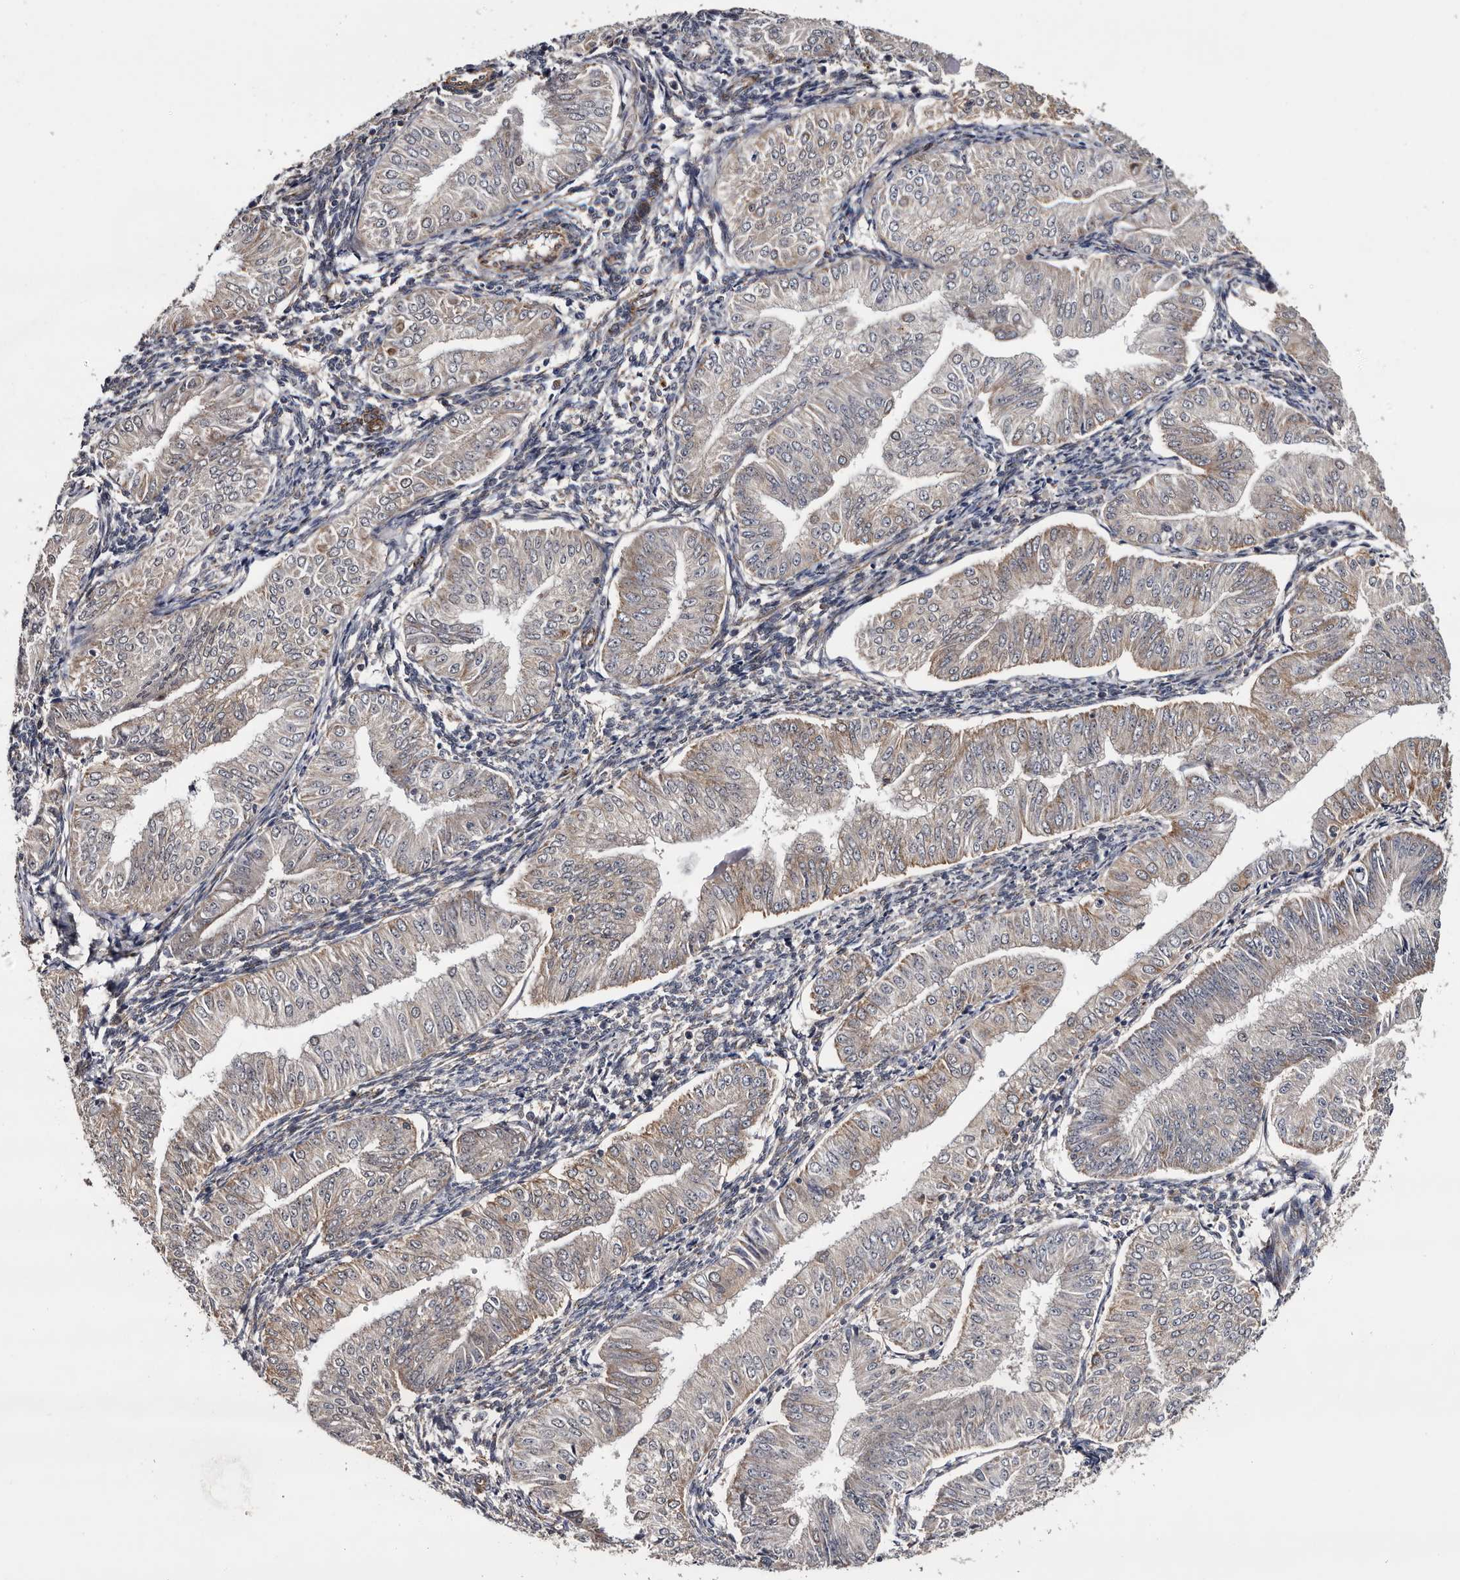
{"staining": {"intensity": "weak", "quantity": "25%-75%", "location": "cytoplasmic/membranous"}, "tissue": "endometrial cancer", "cell_type": "Tumor cells", "image_type": "cancer", "snomed": [{"axis": "morphology", "description": "Normal tissue, NOS"}, {"axis": "morphology", "description": "Adenocarcinoma, NOS"}, {"axis": "topography", "description": "Endometrium"}], "caption": "Endometrial adenocarcinoma stained for a protein displays weak cytoplasmic/membranous positivity in tumor cells.", "gene": "ARMCX2", "patient": {"sex": "female", "age": 53}}